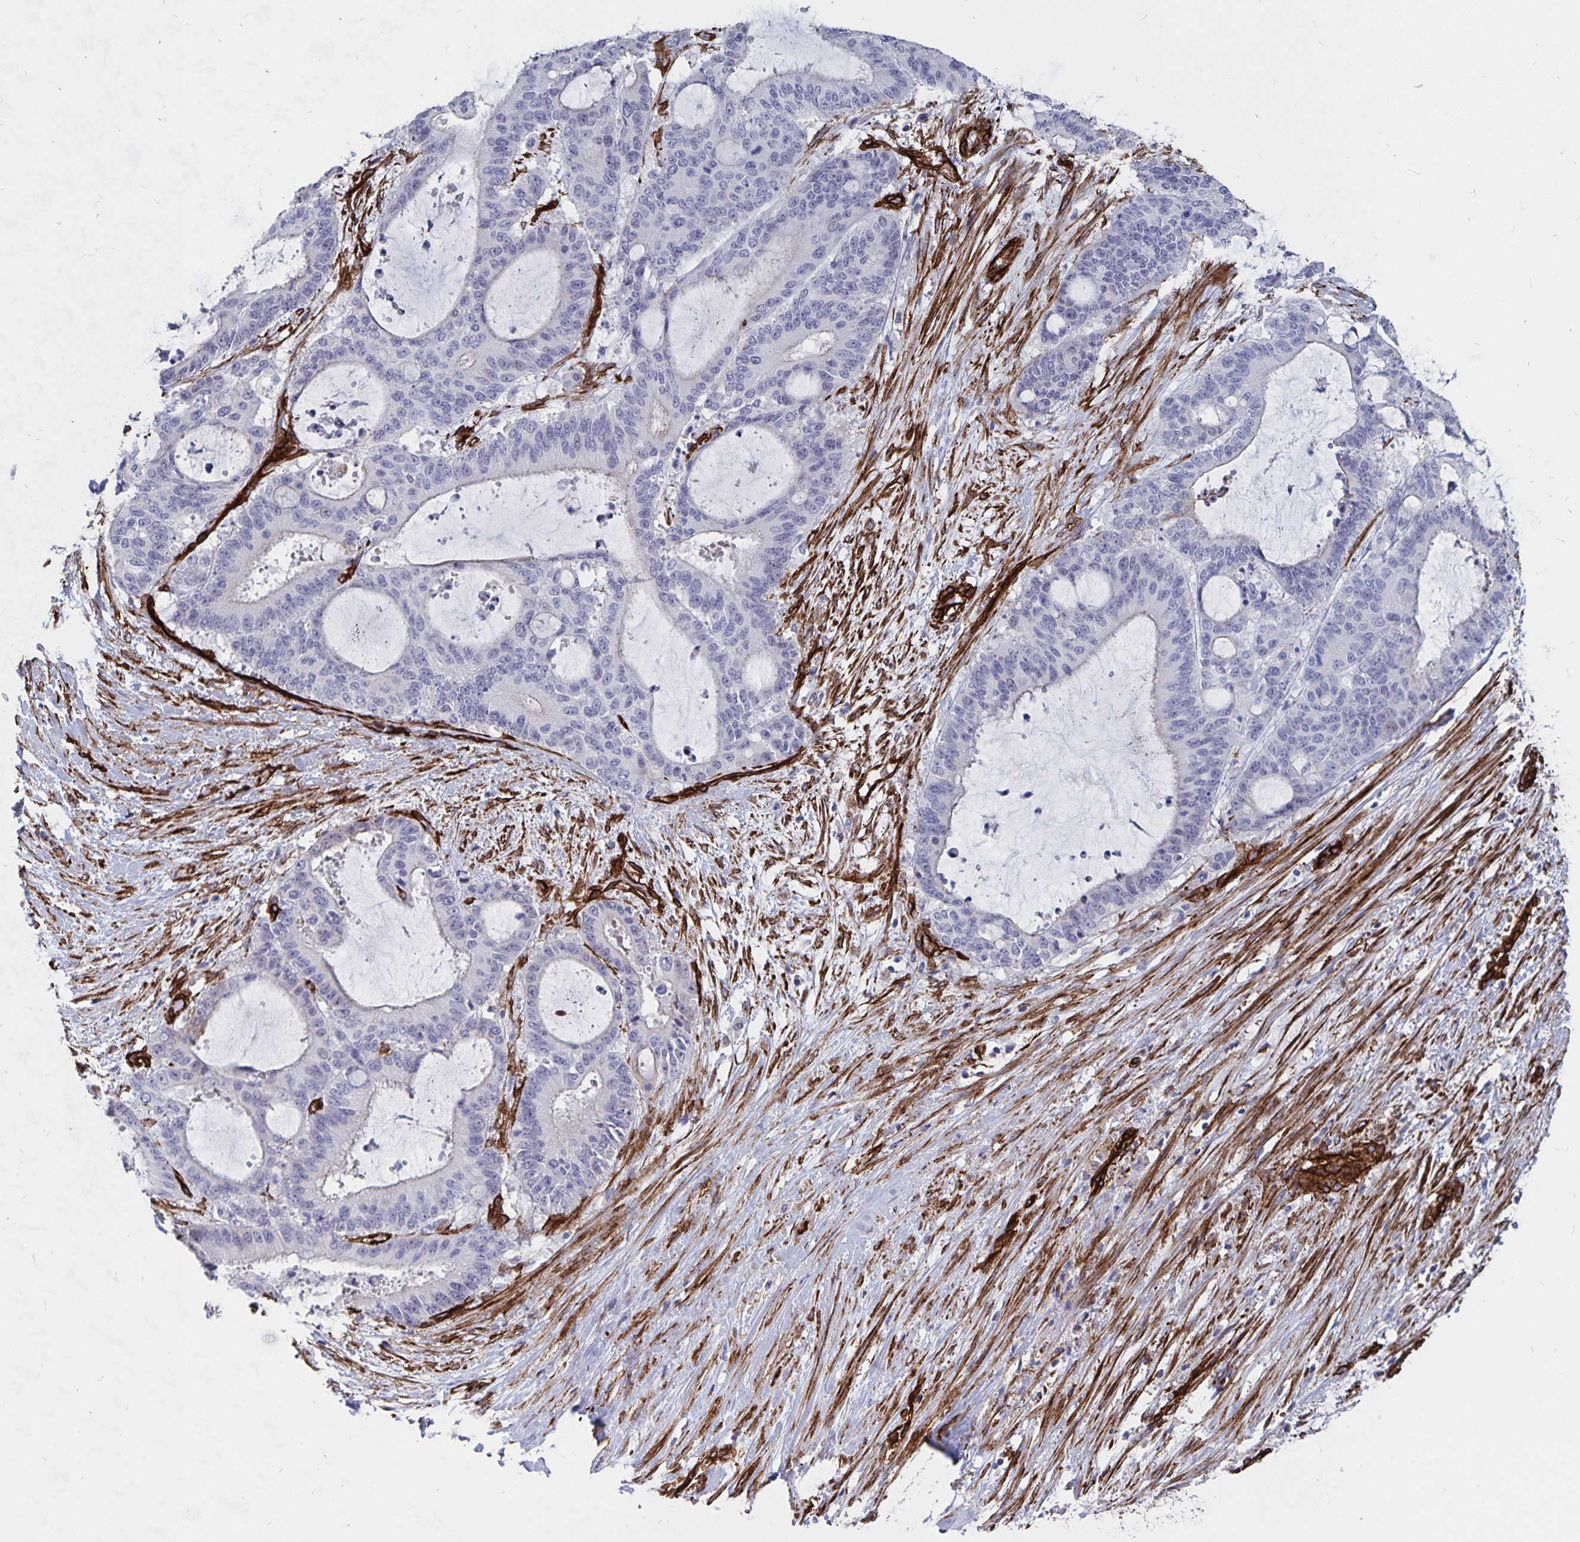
{"staining": {"intensity": "negative", "quantity": "none", "location": "none"}, "tissue": "liver cancer", "cell_type": "Tumor cells", "image_type": "cancer", "snomed": [{"axis": "morphology", "description": "Normal tissue, NOS"}, {"axis": "morphology", "description": "Cholangiocarcinoma"}, {"axis": "topography", "description": "Liver"}, {"axis": "topography", "description": "Peripheral nerve tissue"}], "caption": "Tumor cells are negative for brown protein staining in liver cholangiocarcinoma. (Brightfield microscopy of DAB (3,3'-diaminobenzidine) immunohistochemistry at high magnification).", "gene": "DCHS2", "patient": {"sex": "female", "age": 73}}